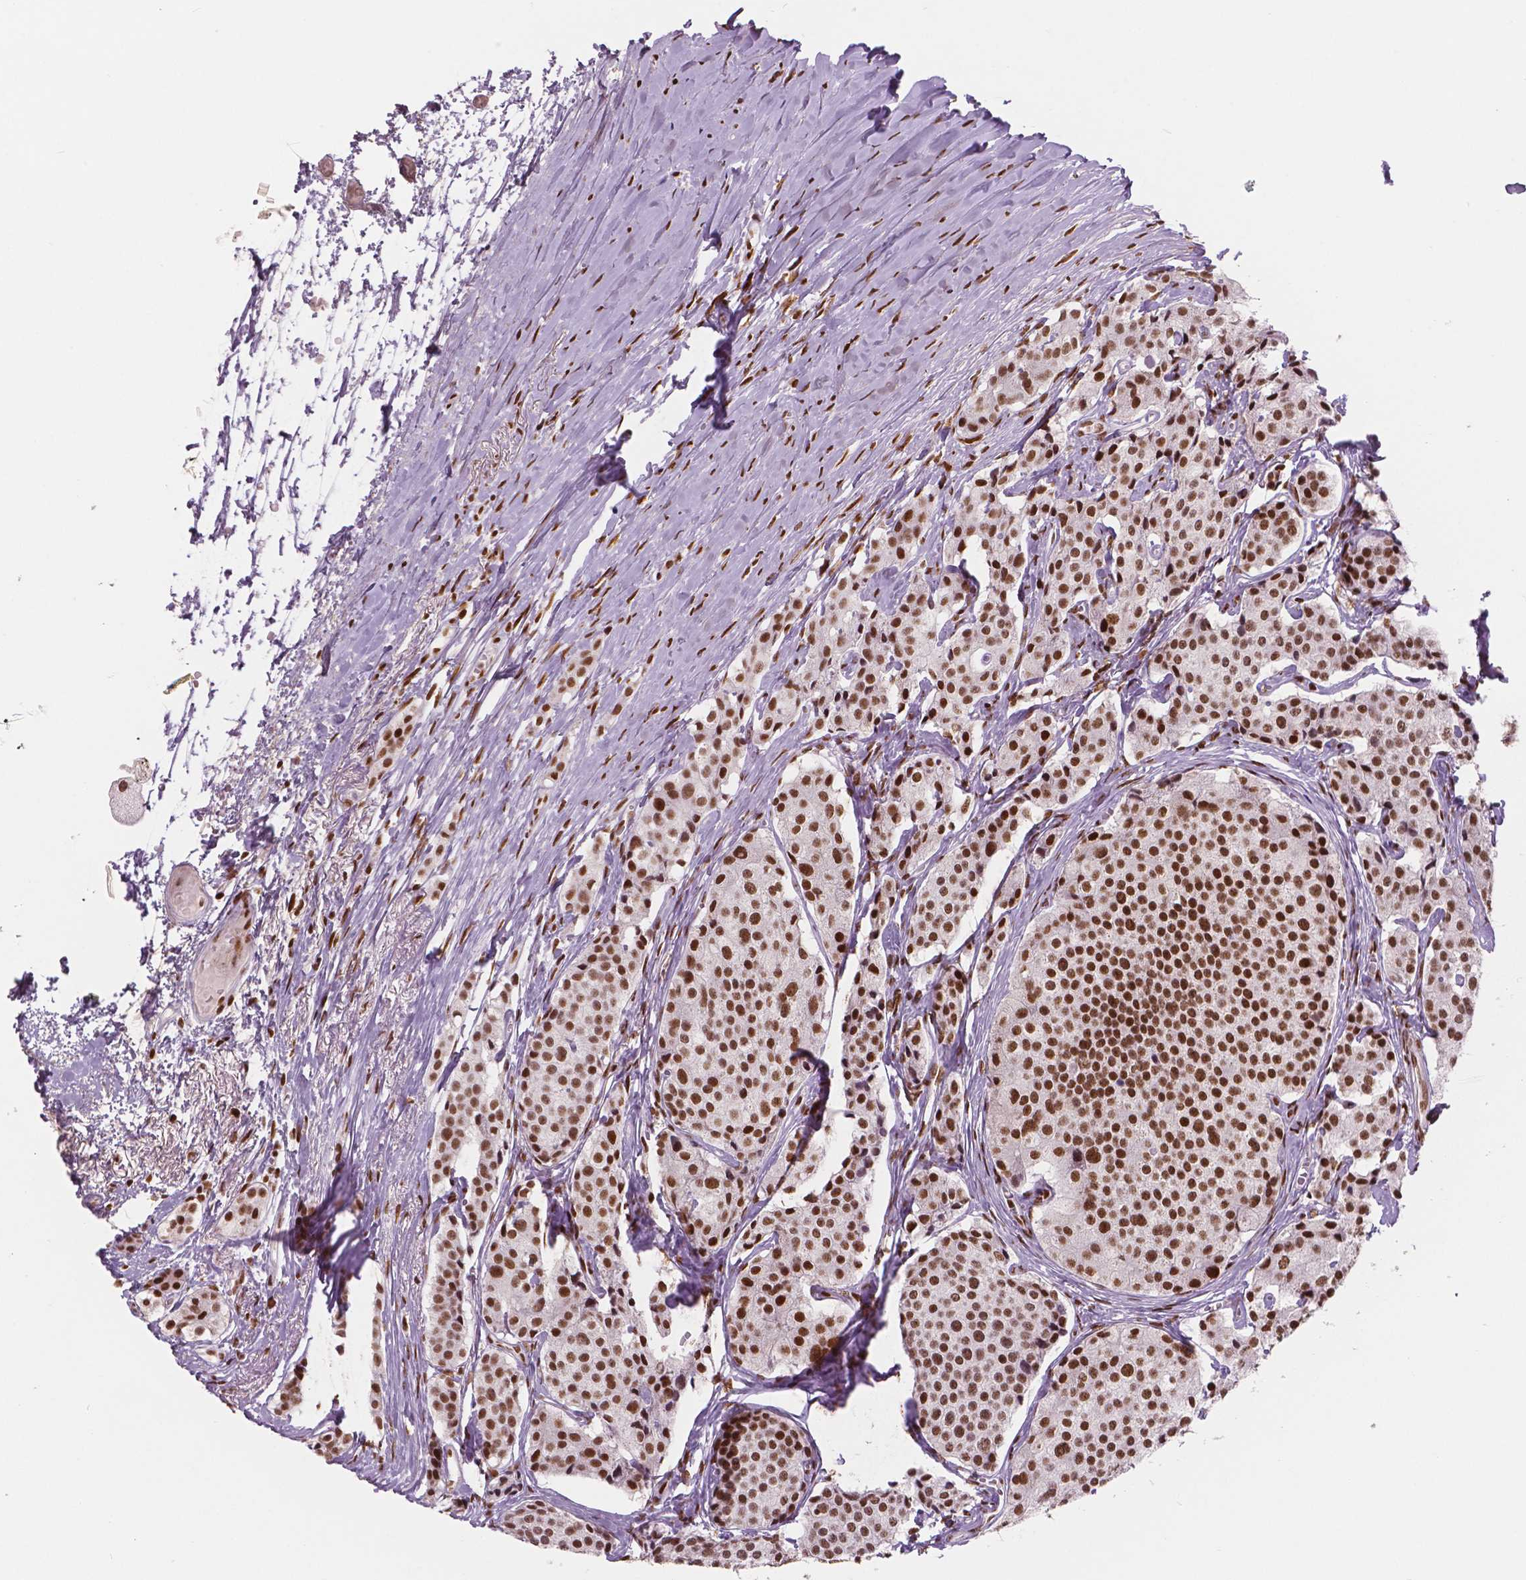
{"staining": {"intensity": "strong", "quantity": ">75%", "location": "nuclear"}, "tissue": "carcinoid", "cell_type": "Tumor cells", "image_type": "cancer", "snomed": [{"axis": "morphology", "description": "Carcinoid, malignant, NOS"}, {"axis": "topography", "description": "Small intestine"}], "caption": "The image shows immunohistochemical staining of malignant carcinoid. There is strong nuclear expression is appreciated in about >75% of tumor cells.", "gene": "BRD4", "patient": {"sex": "female", "age": 65}}